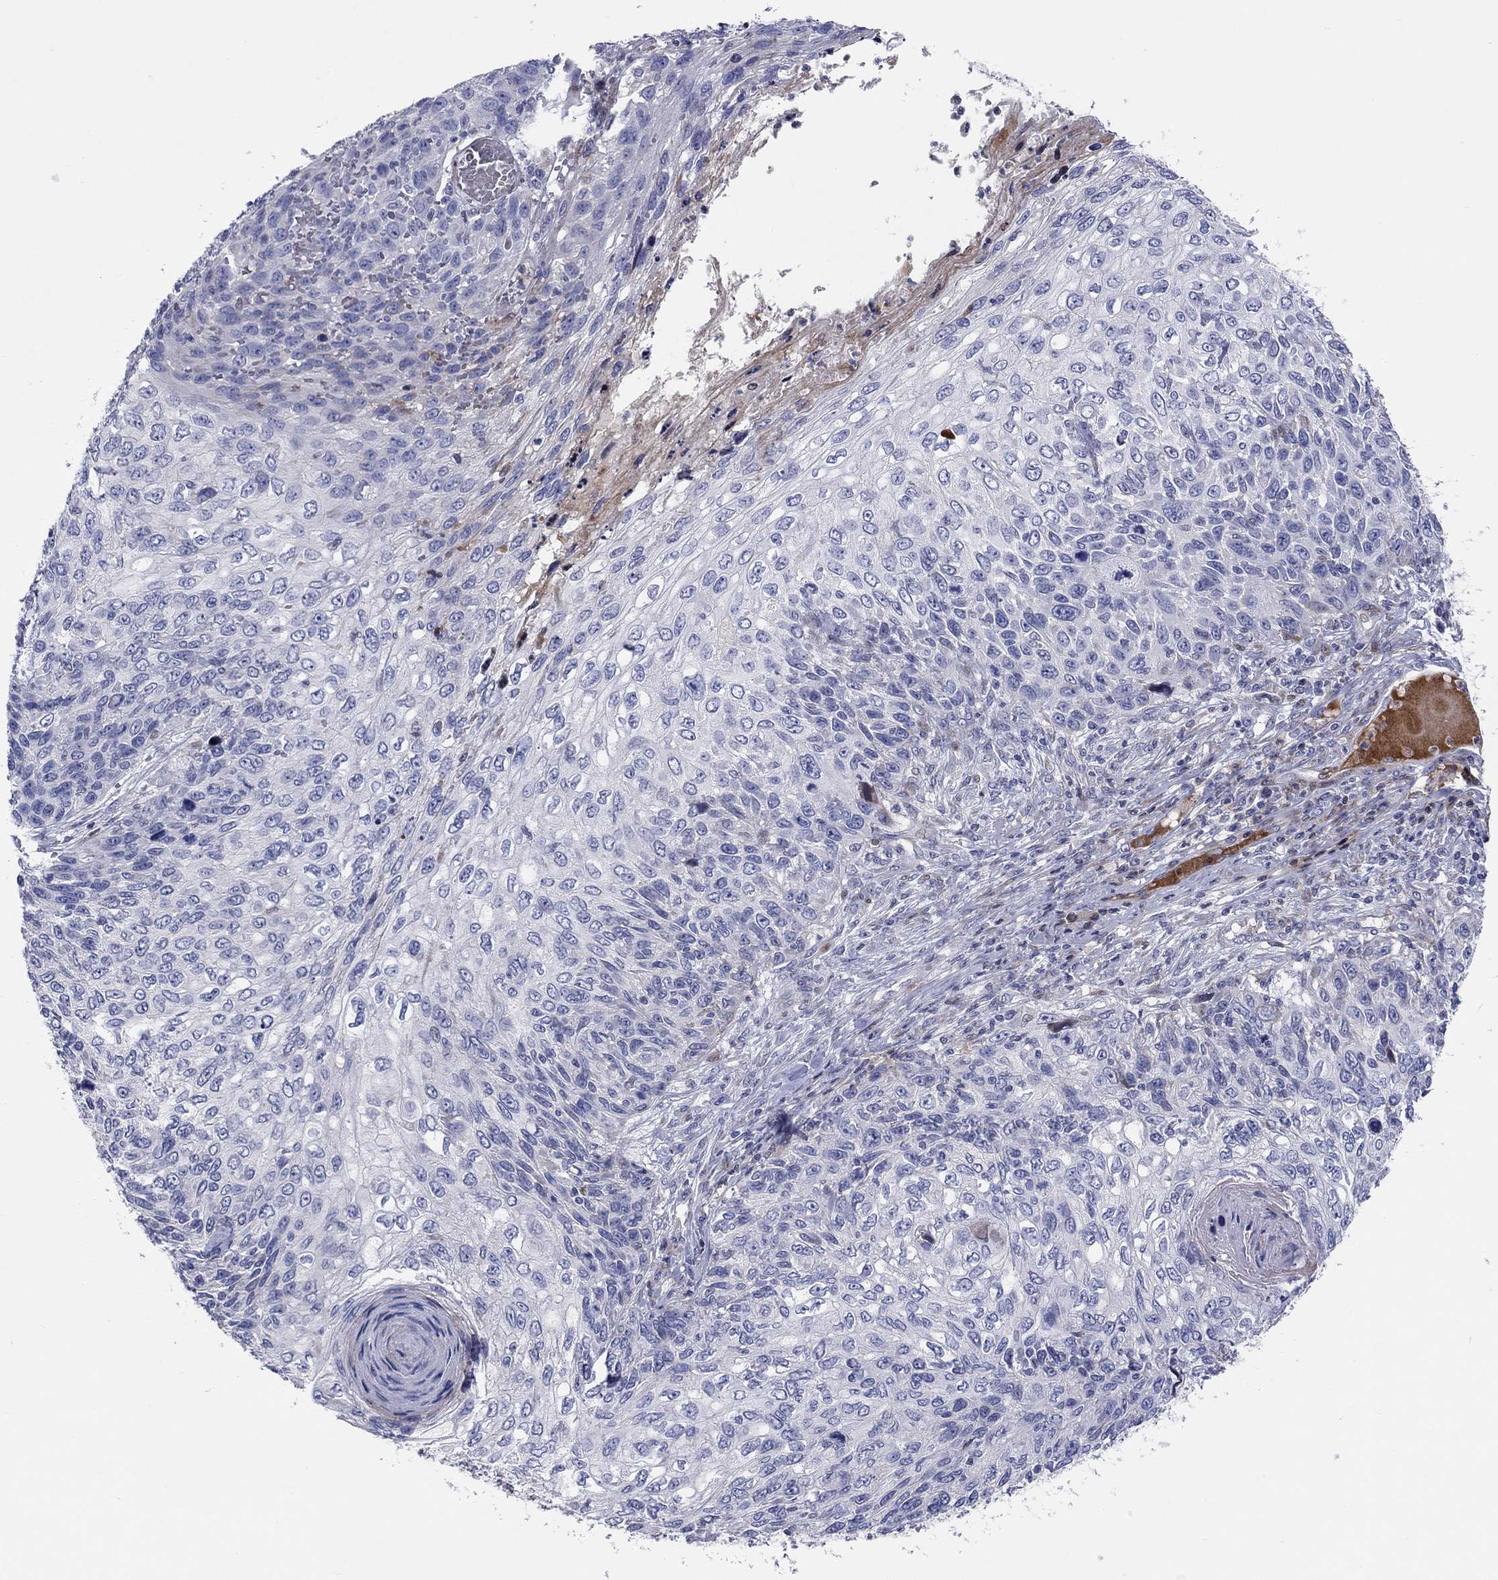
{"staining": {"intensity": "negative", "quantity": "none", "location": "none"}, "tissue": "skin cancer", "cell_type": "Tumor cells", "image_type": "cancer", "snomed": [{"axis": "morphology", "description": "Squamous cell carcinoma, NOS"}, {"axis": "topography", "description": "Skin"}], "caption": "This photomicrograph is of skin cancer stained with immunohistochemistry to label a protein in brown with the nuclei are counter-stained blue. There is no staining in tumor cells.", "gene": "ARHGAP36", "patient": {"sex": "male", "age": 92}}